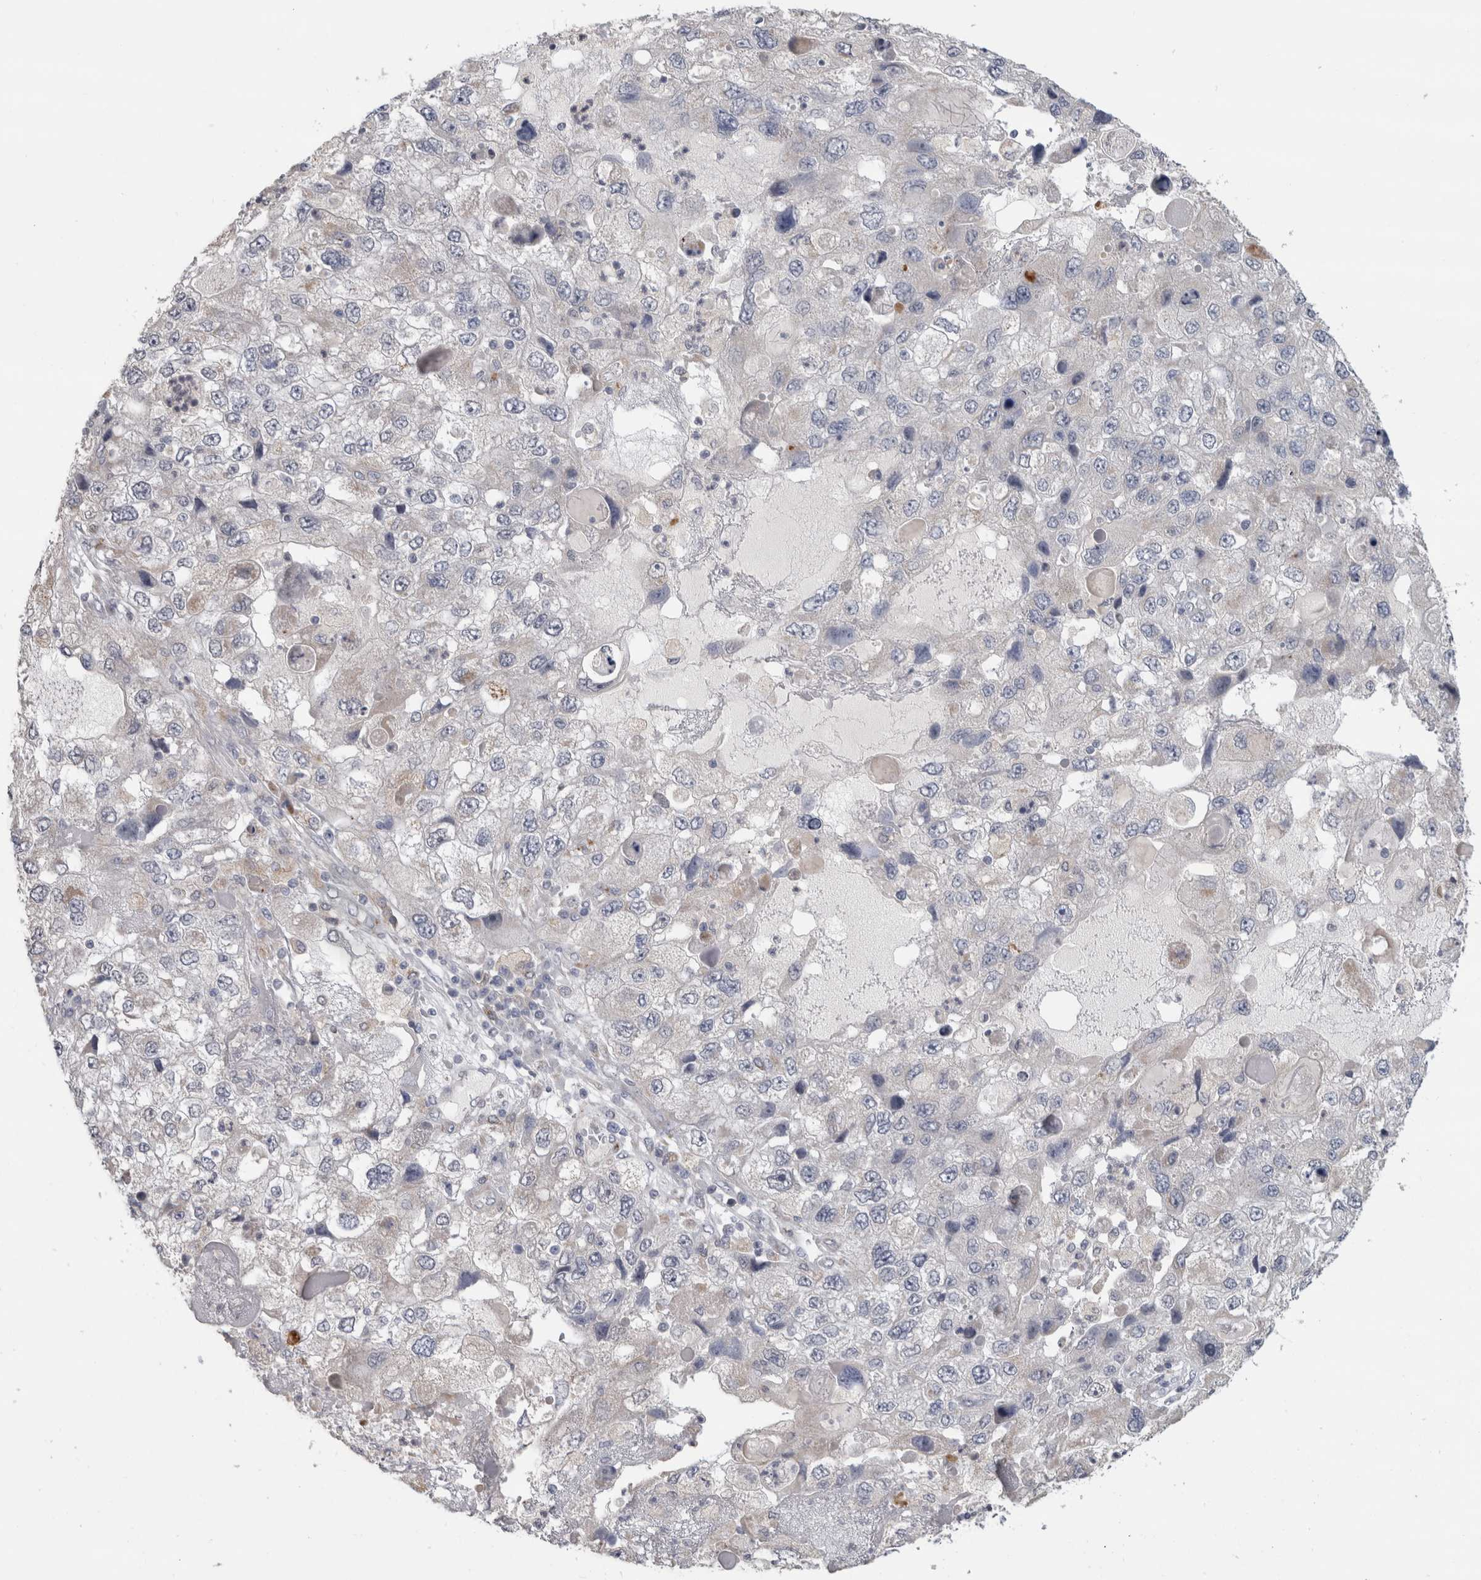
{"staining": {"intensity": "negative", "quantity": "none", "location": "none"}, "tissue": "endometrial cancer", "cell_type": "Tumor cells", "image_type": "cancer", "snomed": [{"axis": "morphology", "description": "Adenocarcinoma, NOS"}, {"axis": "topography", "description": "Endometrium"}], "caption": "Immunohistochemistry (IHC) image of neoplastic tissue: human endometrial adenocarcinoma stained with DAB demonstrates no significant protein positivity in tumor cells.", "gene": "RAB18", "patient": {"sex": "female", "age": 49}}